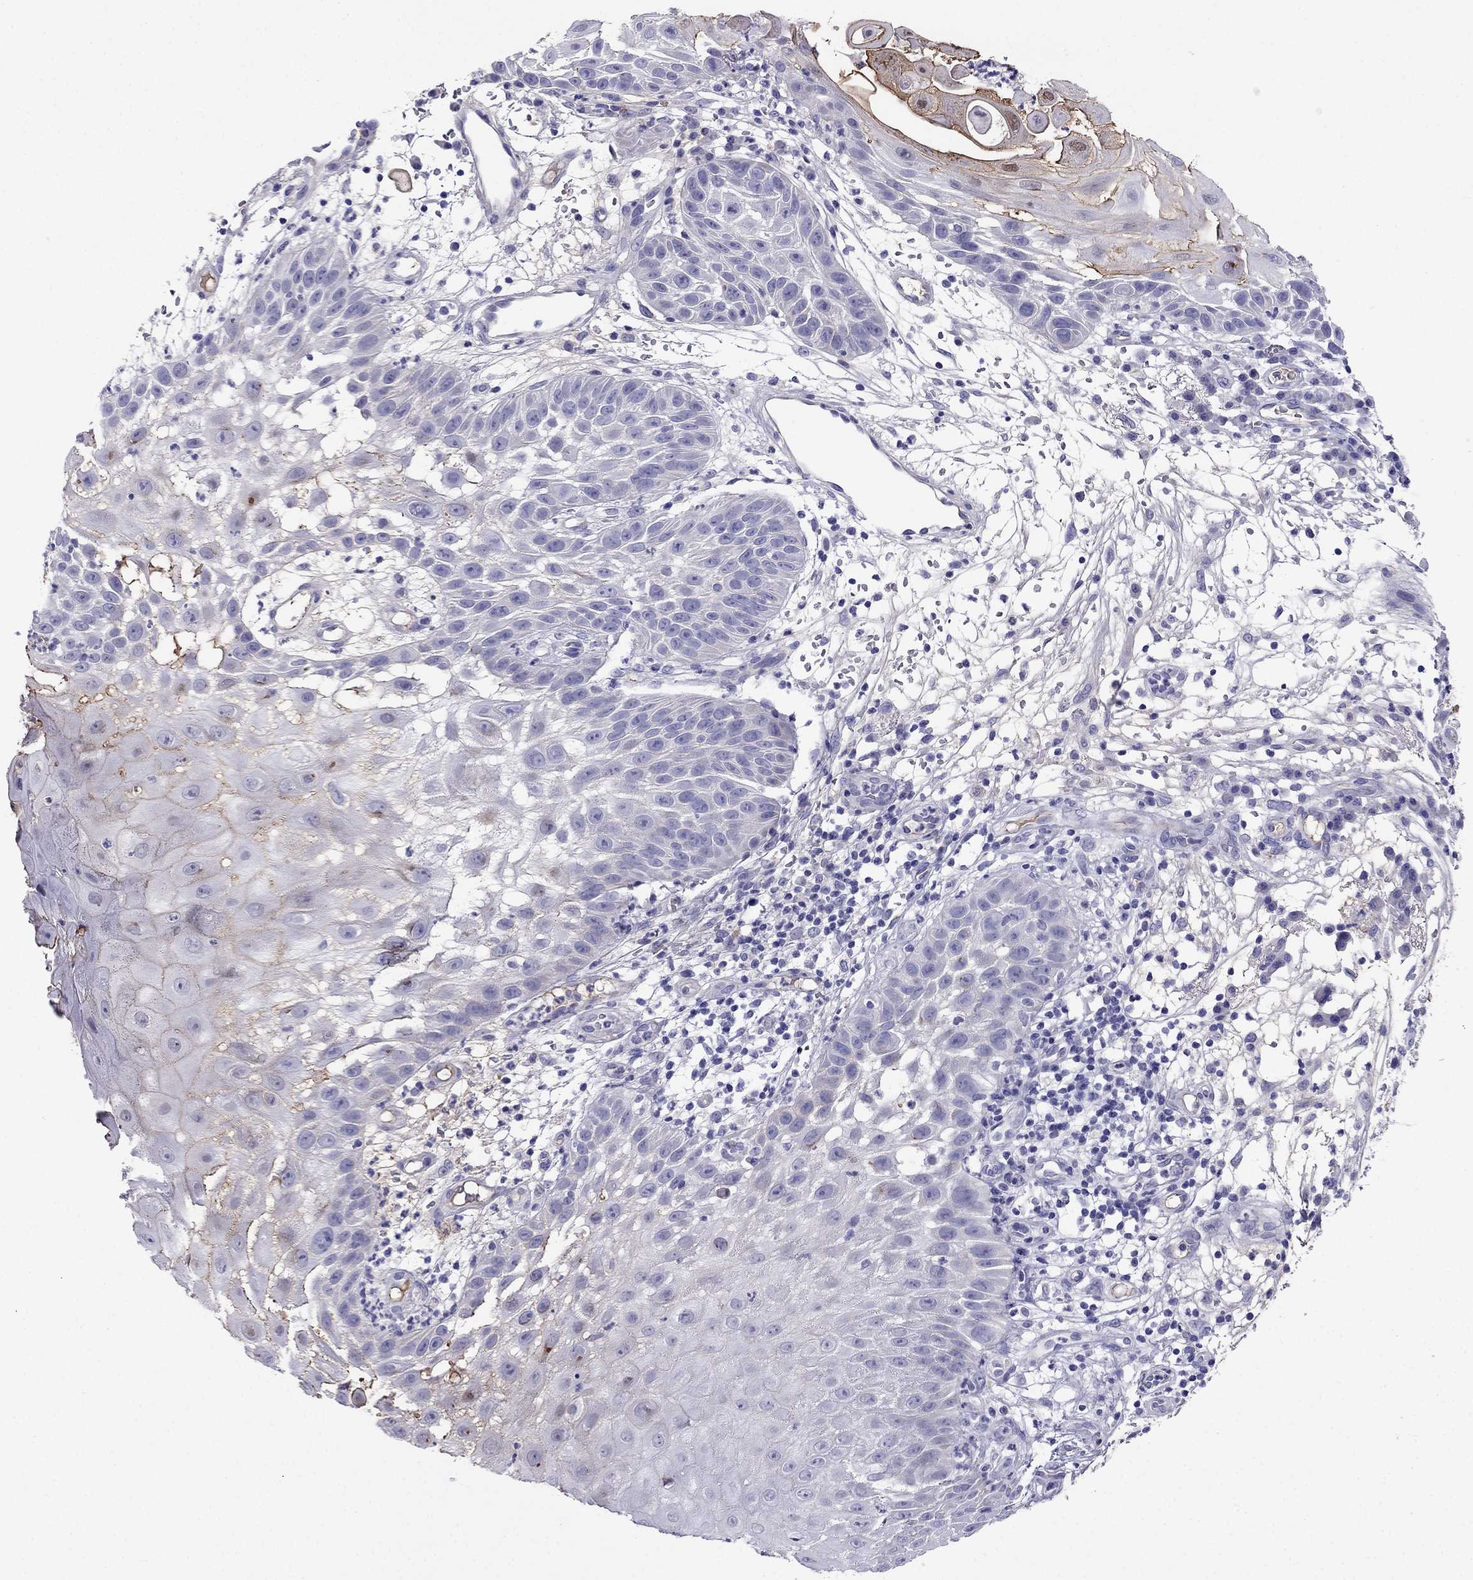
{"staining": {"intensity": "moderate", "quantity": "<25%", "location": "cytoplasmic/membranous"}, "tissue": "skin cancer", "cell_type": "Tumor cells", "image_type": "cancer", "snomed": [{"axis": "morphology", "description": "Normal tissue, NOS"}, {"axis": "morphology", "description": "Squamous cell carcinoma, NOS"}, {"axis": "topography", "description": "Skin"}], "caption": "Immunohistochemistry micrograph of neoplastic tissue: human skin cancer (squamous cell carcinoma) stained using immunohistochemistry shows low levels of moderate protein expression localized specifically in the cytoplasmic/membranous of tumor cells, appearing as a cytoplasmic/membranous brown color.", "gene": "TBC1D21", "patient": {"sex": "male", "age": 79}}